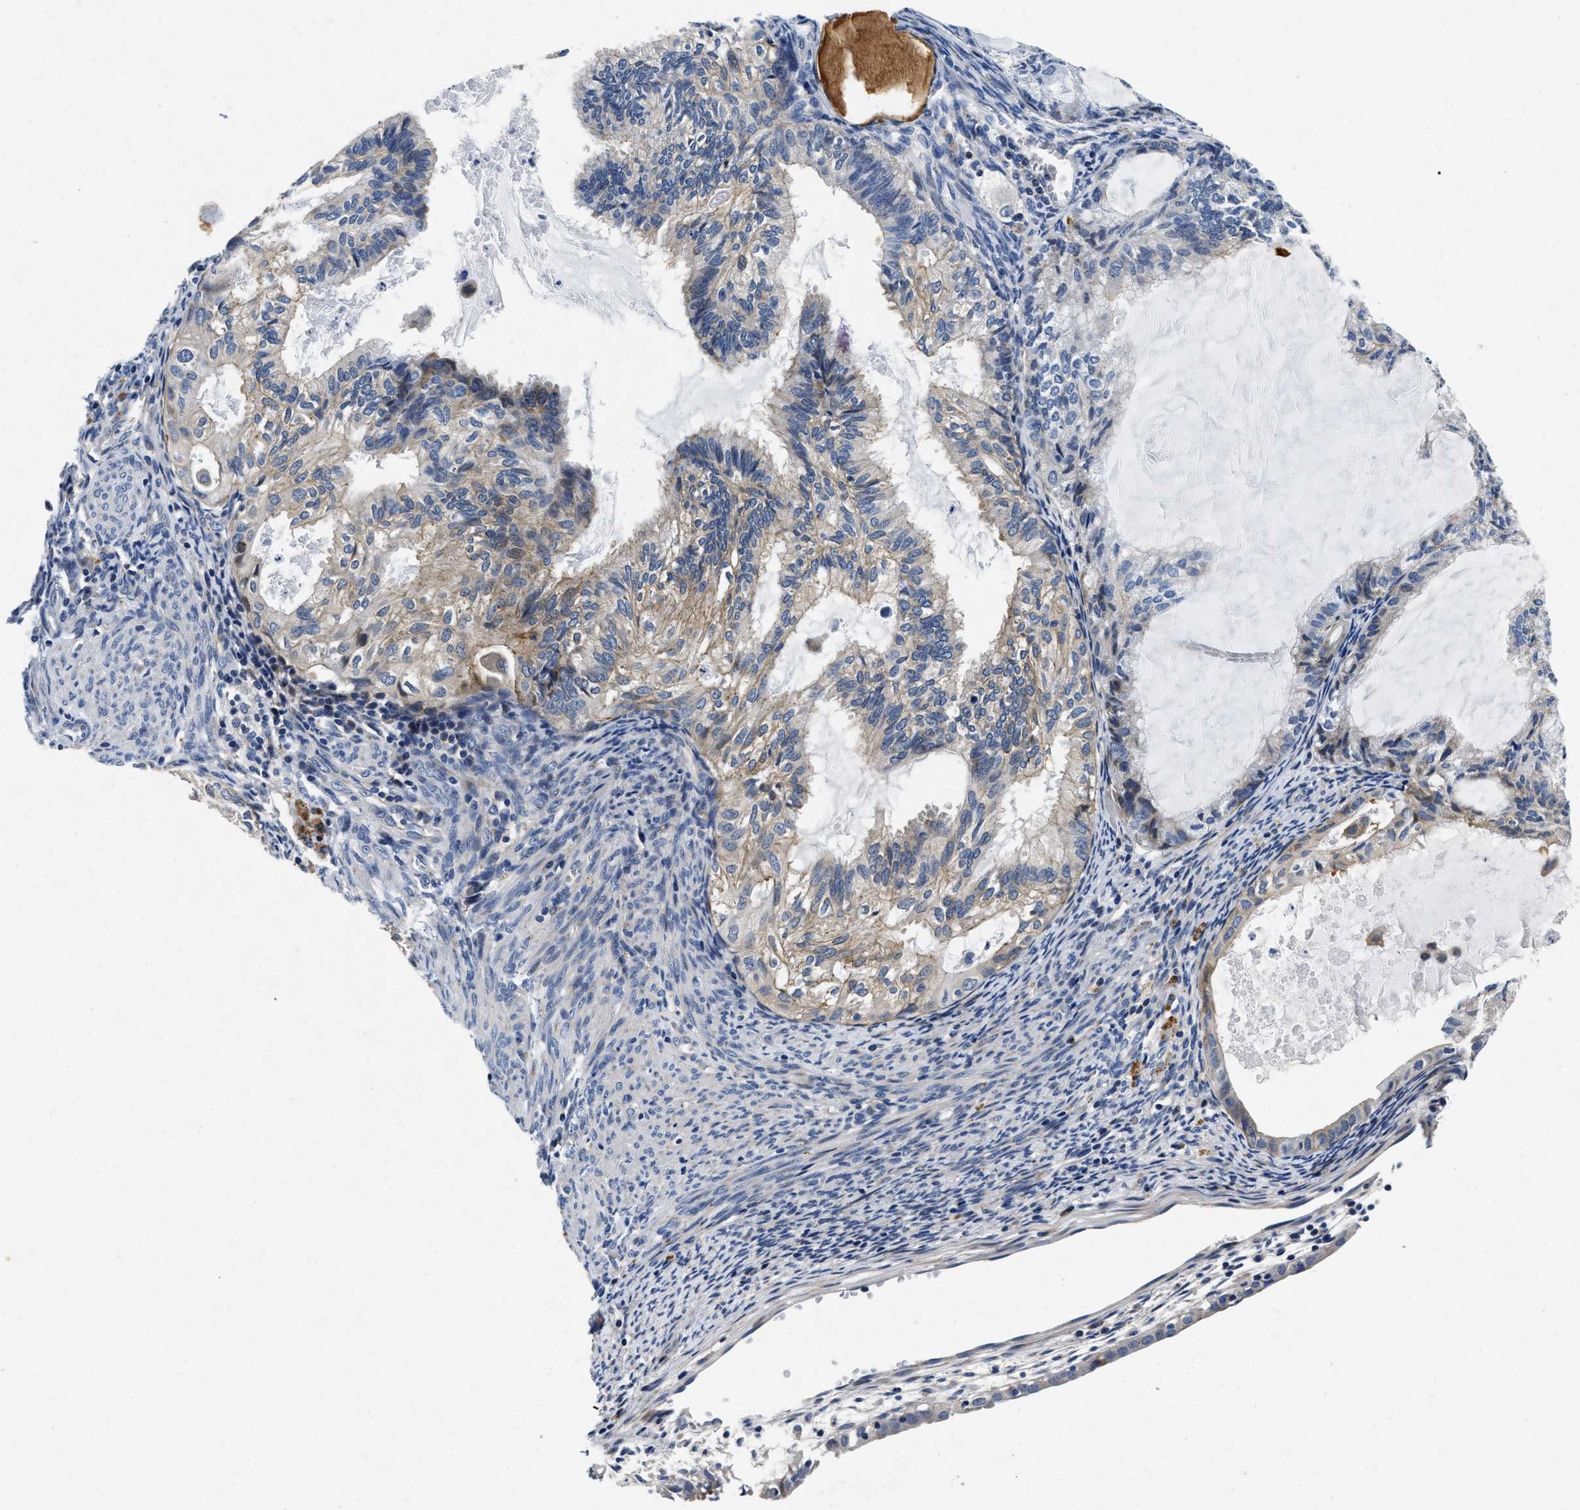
{"staining": {"intensity": "weak", "quantity": "25%-75%", "location": "cytoplasmic/membranous"}, "tissue": "cervical cancer", "cell_type": "Tumor cells", "image_type": "cancer", "snomed": [{"axis": "morphology", "description": "Normal tissue, NOS"}, {"axis": "morphology", "description": "Adenocarcinoma, NOS"}, {"axis": "topography", "description": "Cervix"}, {"axis": "topography", "description": "Endometrium"}], "caption": "This micrograph demonstrates adenocarcinoma (cervical) stained with IHC to label a protein in brown. The cytoplasmic/membranous of tumor cells show weak positivity for the protein. Nuclei are counter-stained blue.", "gene": "LAD1", "patient": {"sex": "female", "age": 86}}